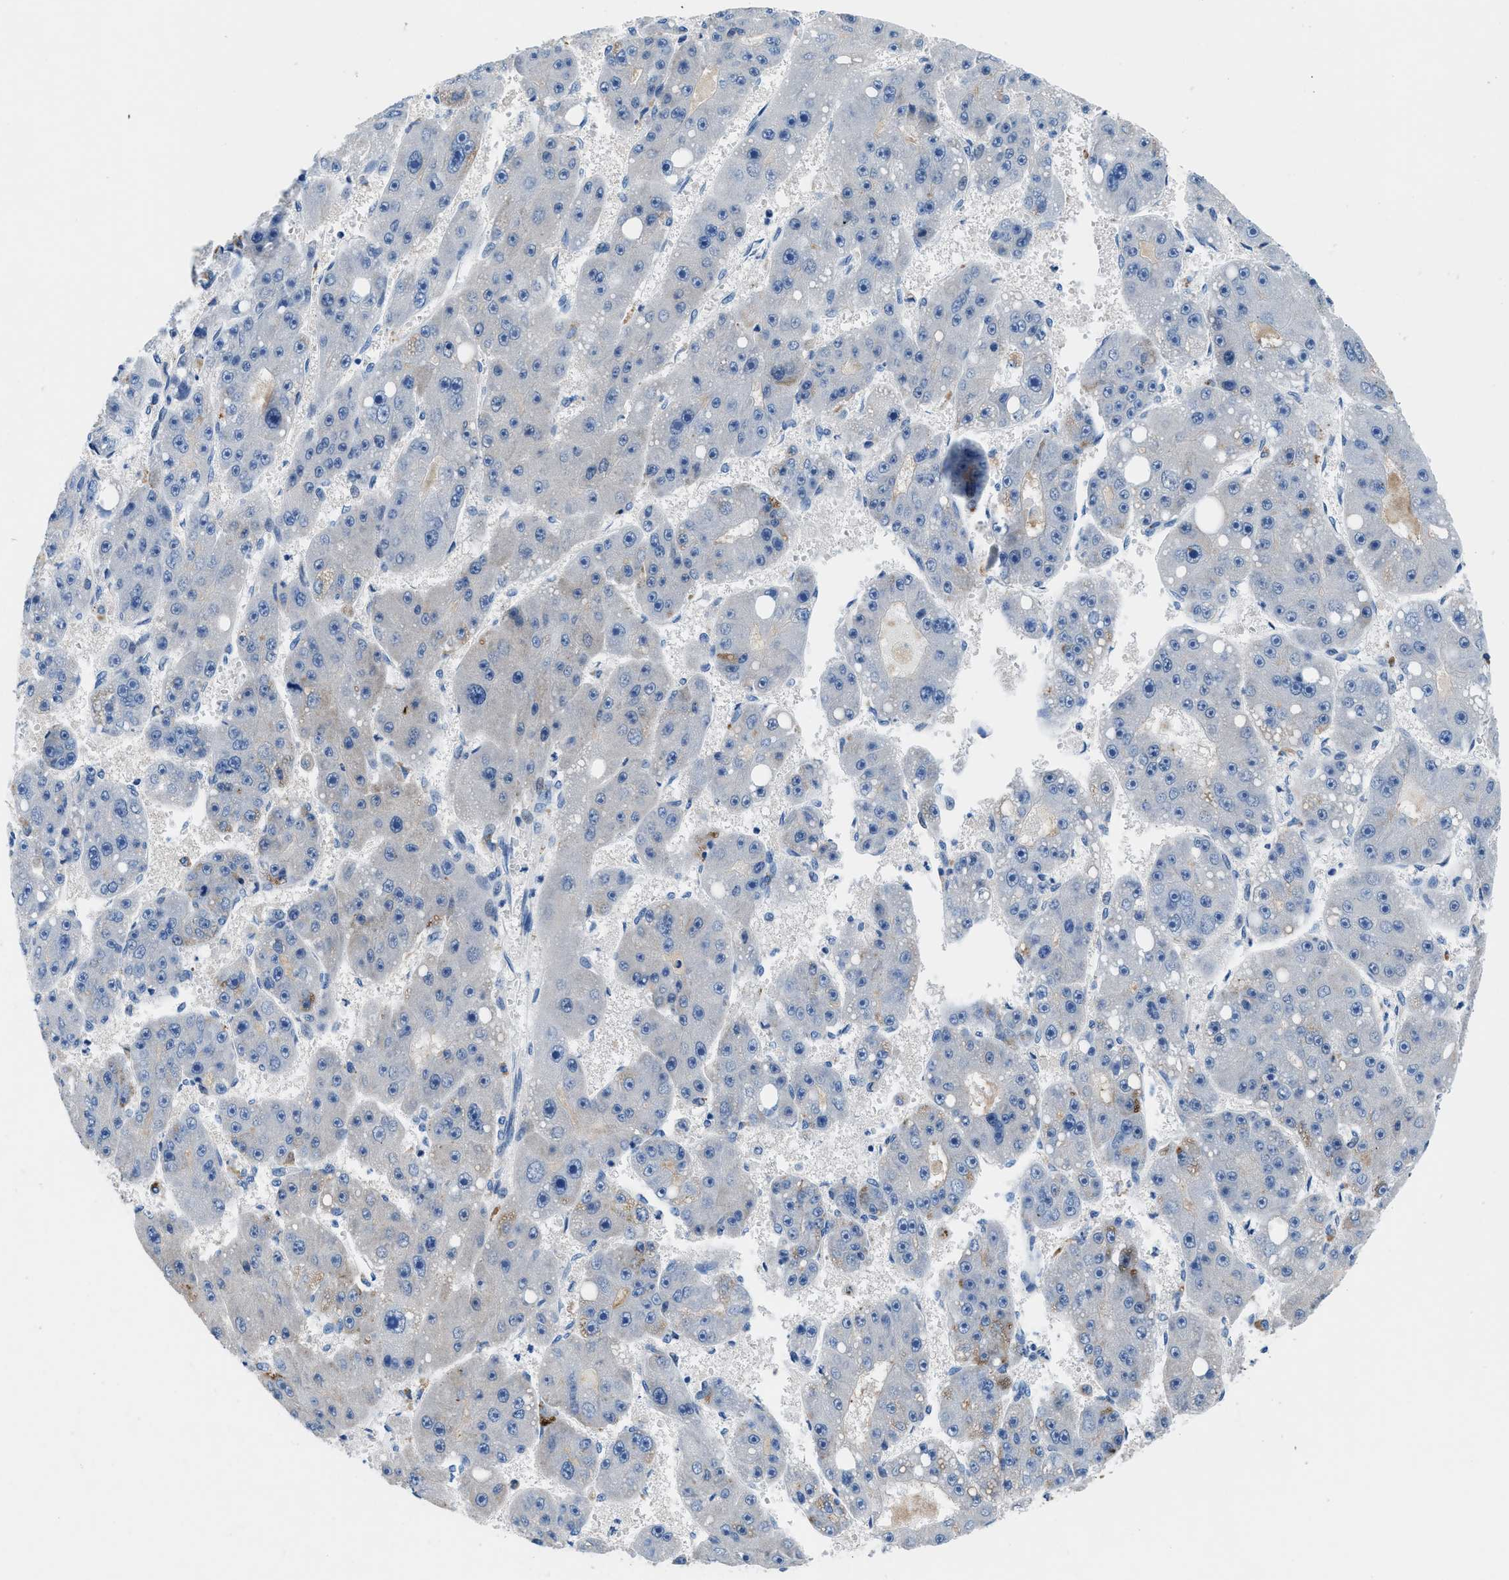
{"staining": {"intensity": "negative", "quantity": "none", "location": "none"}, "tissue": "liver cancer", "cell_type": "Tumor cells", "image_type": "cancer", "snomed": [{"axis": "morphology", "description": "Carcinoma, Hepatocellular, NOS"}, {"axis": "topography", "description": "Liver"}], "caption": "The image demonstrates no significant positivity in tumor cells of liver hepatocellular carcinoma.", "gene": "UAP1", "patient": {"sex": "female", "age": 61}}